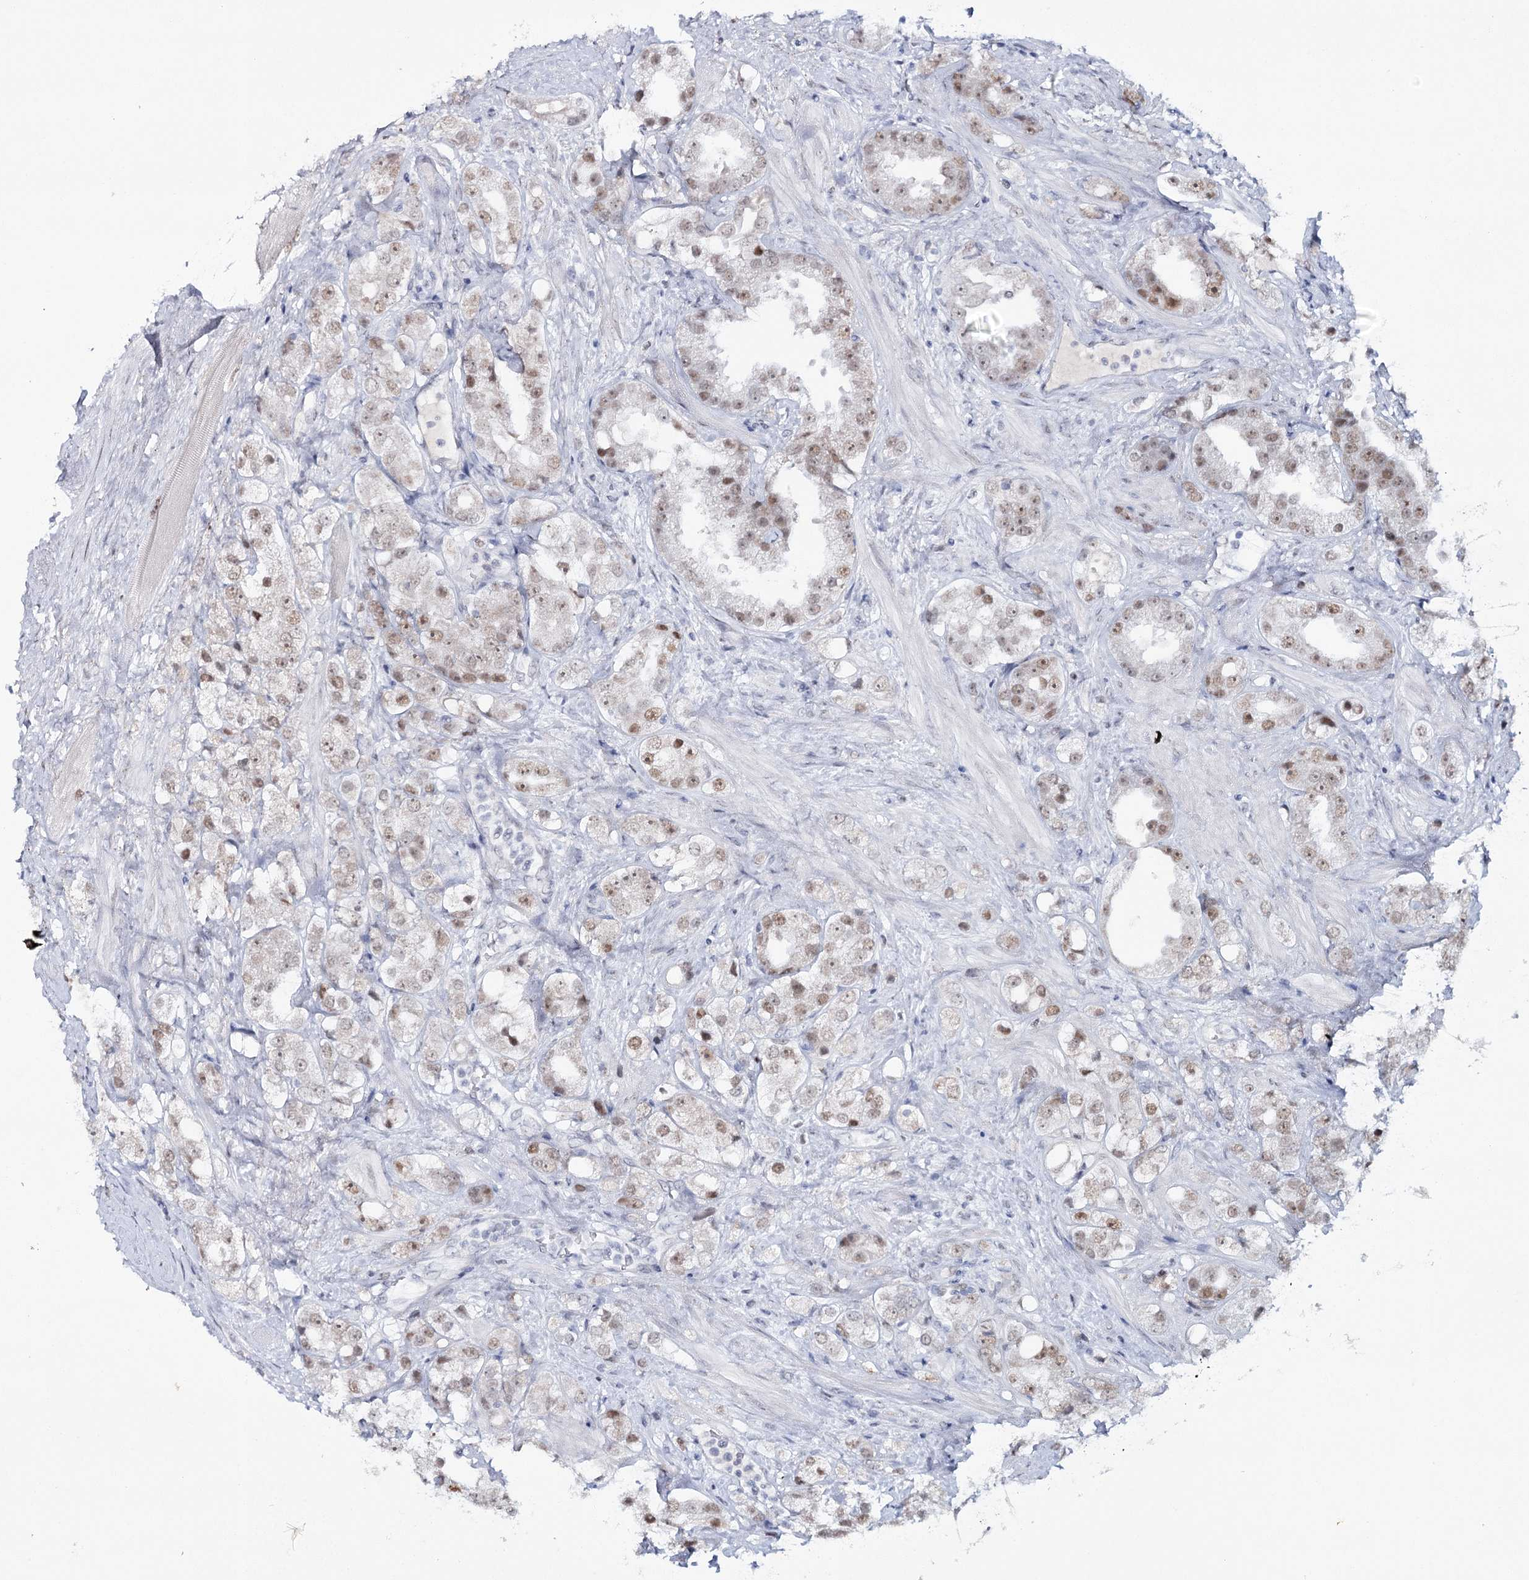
{"staining": {"intensity": "moderate", "quantity": ">75%", "location": "nuclear"}, "tissue": "prostate cancer", "cell_type": "Tumor cells", "image_type": "cancer", "snomed": [{"axis": "morphology", "description": "Adenocarcinoma, NOS"}, {"axis": "topography", "description": "Prostate"}], "caption": "The micrograph displays immunohistochemical staining of adenocarcinoma (prostate). There is moderate nuclear staining is seen in about >75% of tumor cells.", "gene": "ZC3H8", "patient": {"sex": "male", "age": 79}}